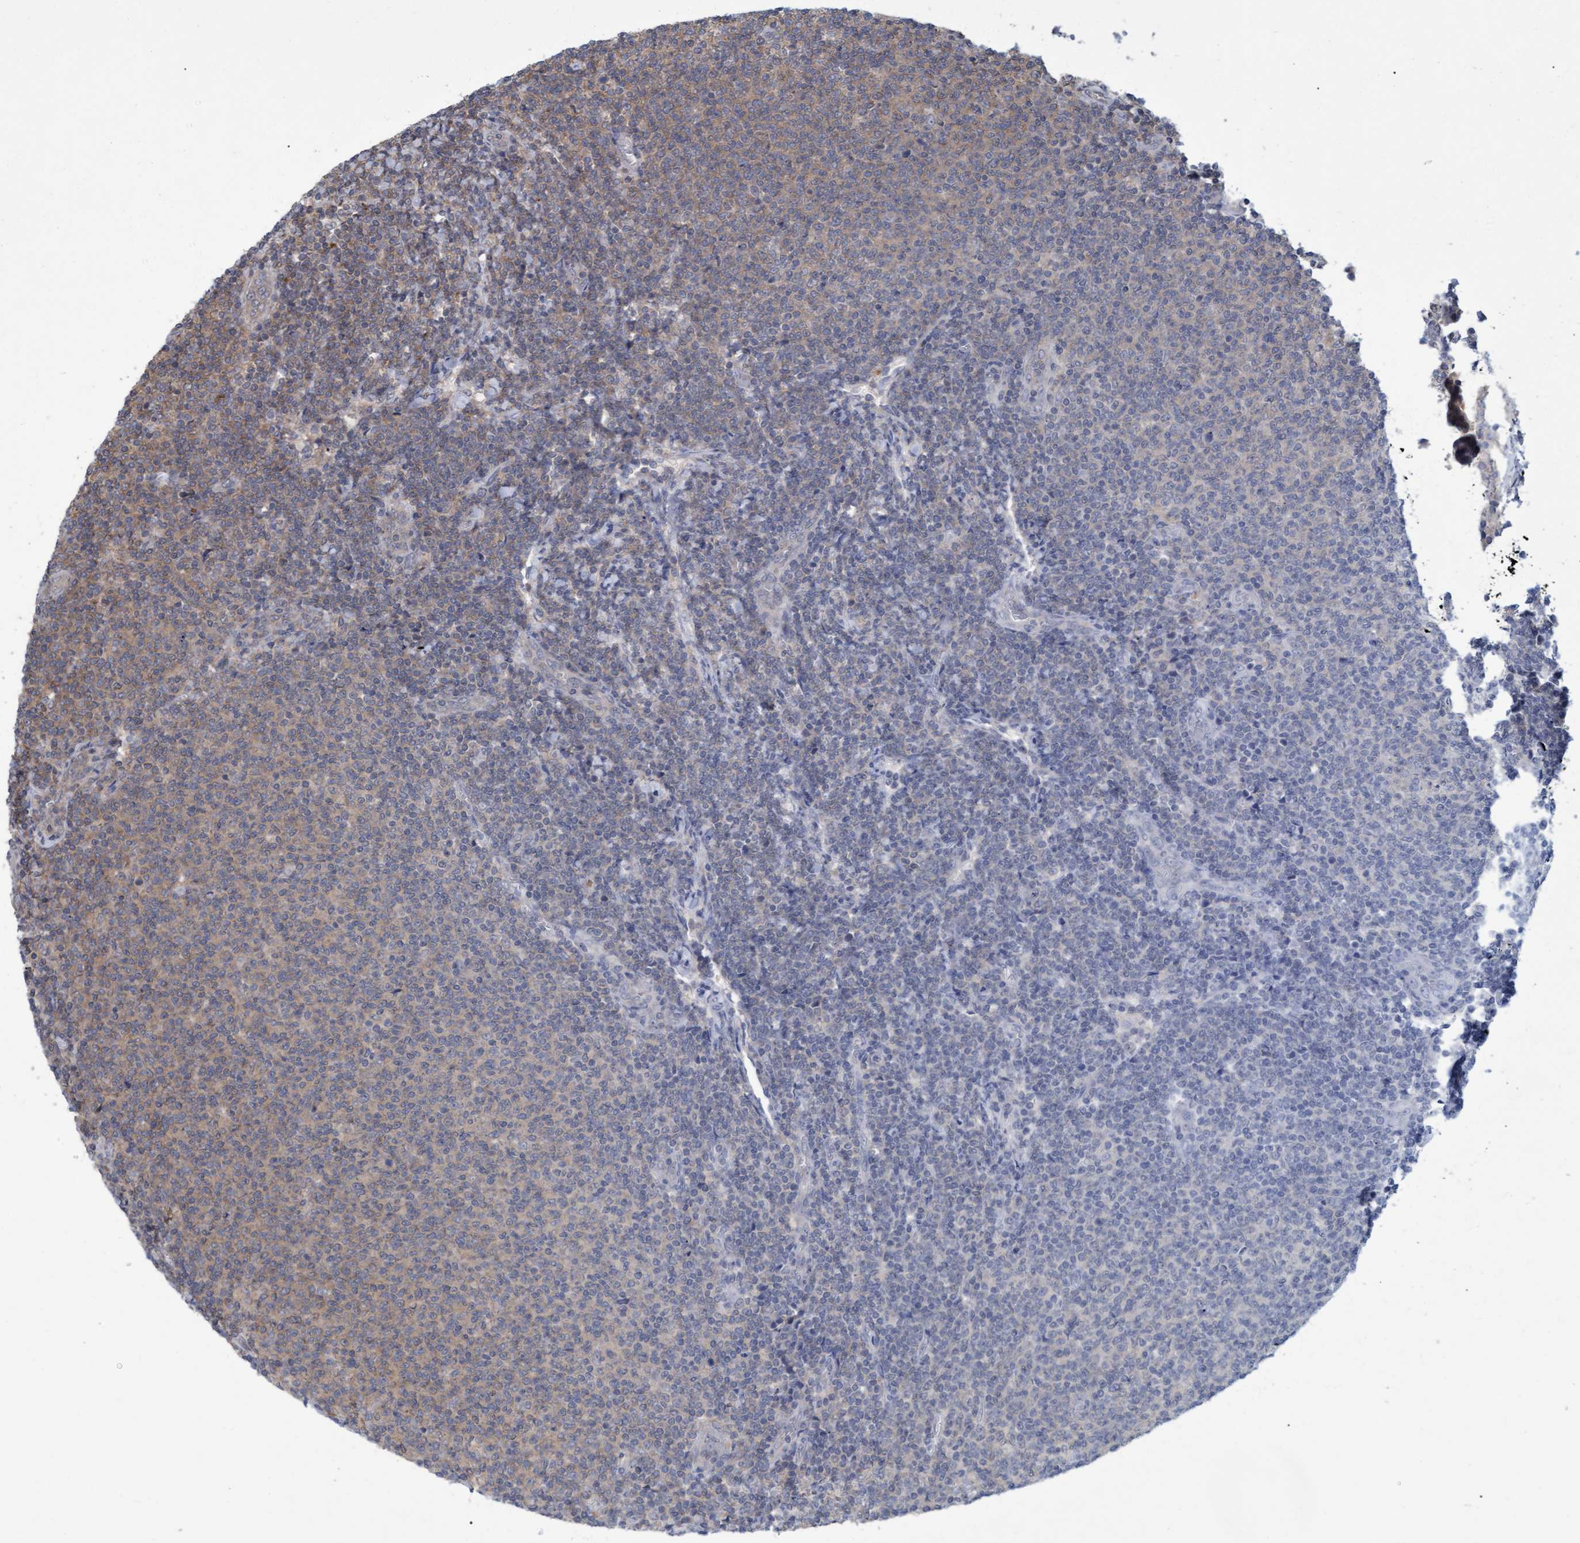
{"staining": {"intensity": "weak", "quantity": "25%-75%", "location": "cytoplasmic/membranous"}, "tissue": "lymphoma", "cell_type": "Tumor cells", "image_type": "cancer", "snomed": [{"axis": "morphology", "description": "Malignant lymphoma, non-Hodgkin's type, Low grade"}, {"axis": "topography", "description": "Lymph node"}], "caption": "IHC staining of low-grade malignant lymphoma, non-Hodgkin's type, which reveals low levels of weak cytoplasmic/membranous expression in about 25%-75% of tumor cells indicating weak cytoplasmic/membranous protein expression. The staining was performed using DAB (brown) for protein detection and nuclei were counterstained in hematoxylin (blue).", "gene": "NAA15", "patient": {"sex": "male", "age": 66}}